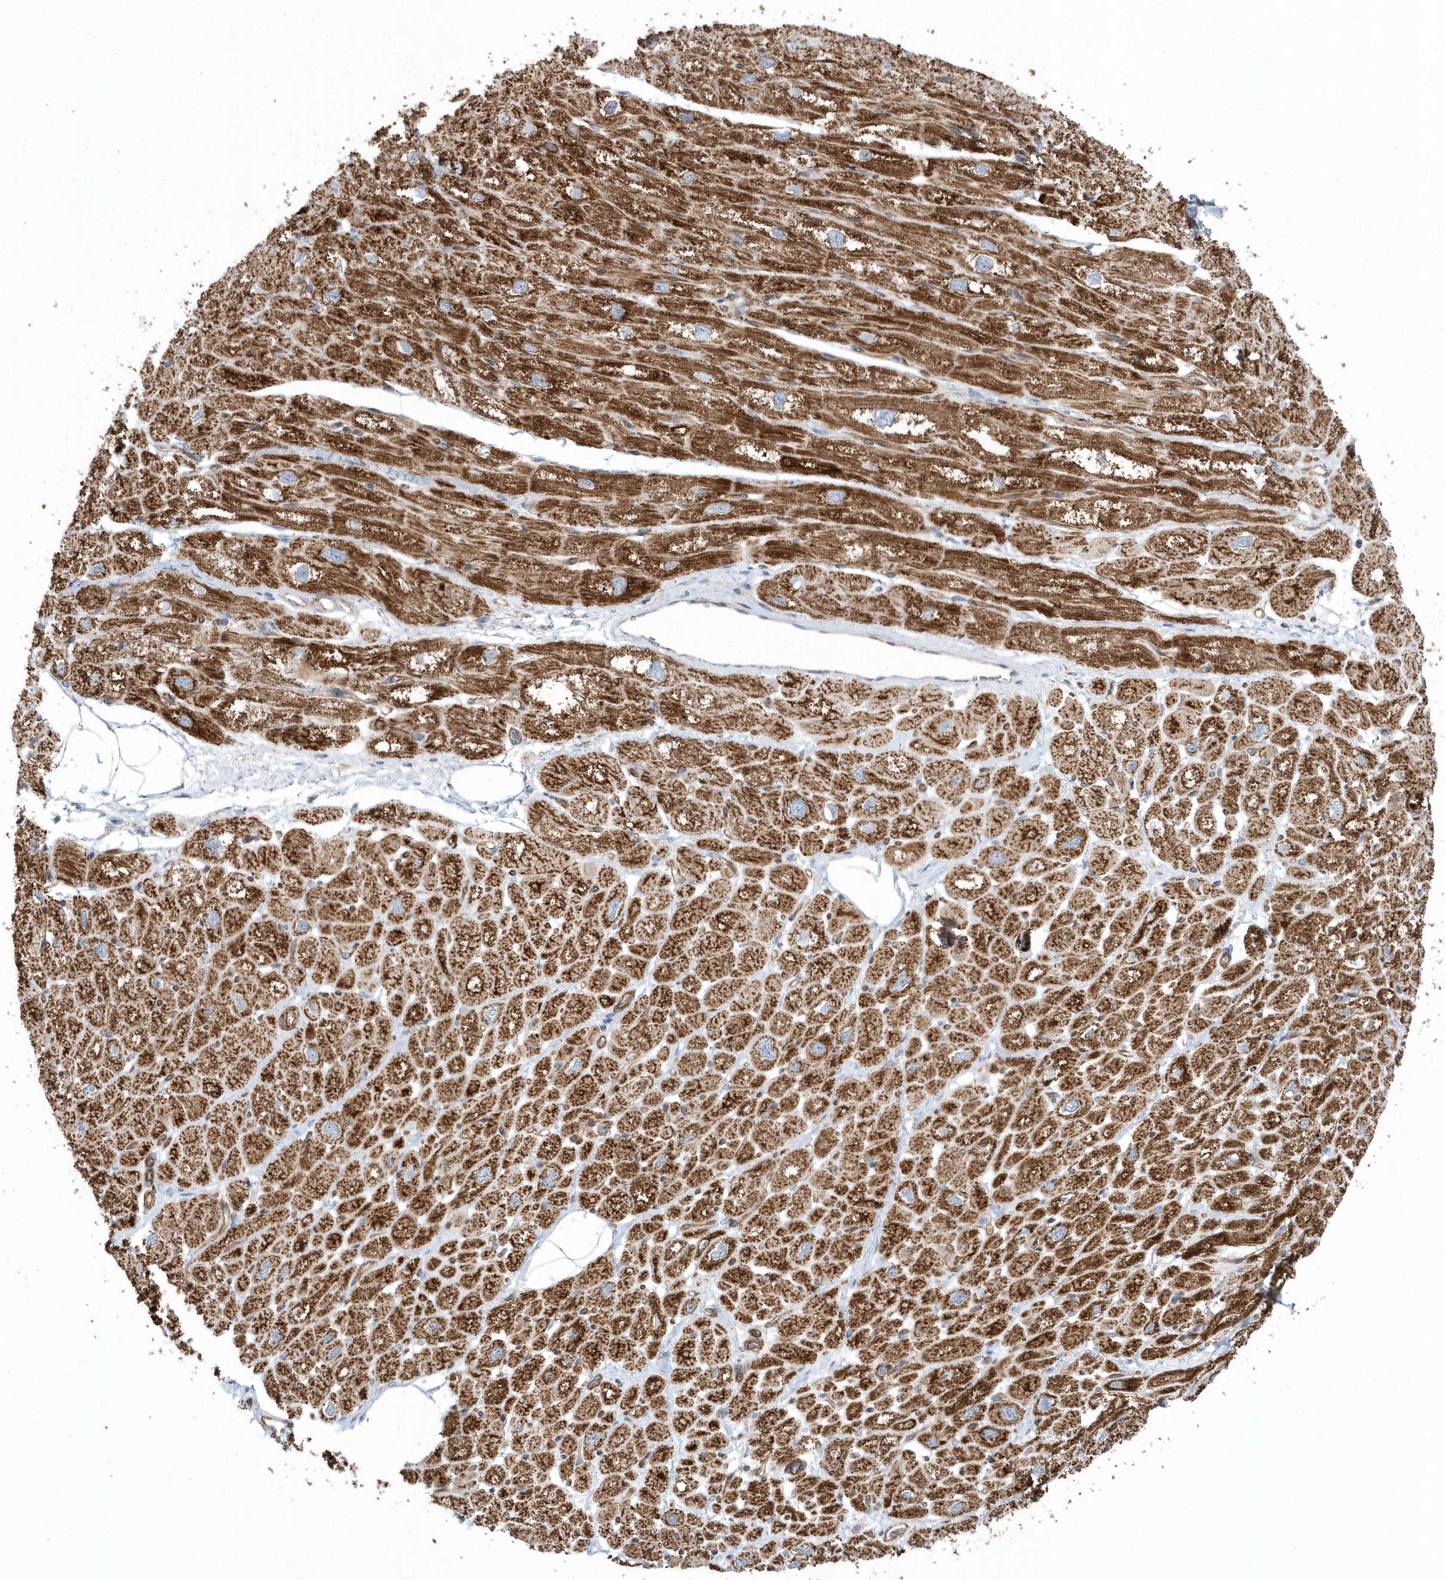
{"staining": {"intensity": "strong", "quantity": ">75%", "location": "cytoplasmic/membranous"}, "tissue": "heart muscle", "cell_type": "Cardiomyocytes", "image_type": "normal", "snomed": [{"axis": "morphology", "description": "Normal tissue, NOS"}, {"axis": "topography", "description": "Heart"}], "caption": "A high-resolution micrograph shows IHC staining of benign heart muscle, which shows strong cytoplasmic/membranous staining in approximately >75% of cardiomyocytes.", "gene": "OPA1", "patient": {"sex": "male", "age": 50}}